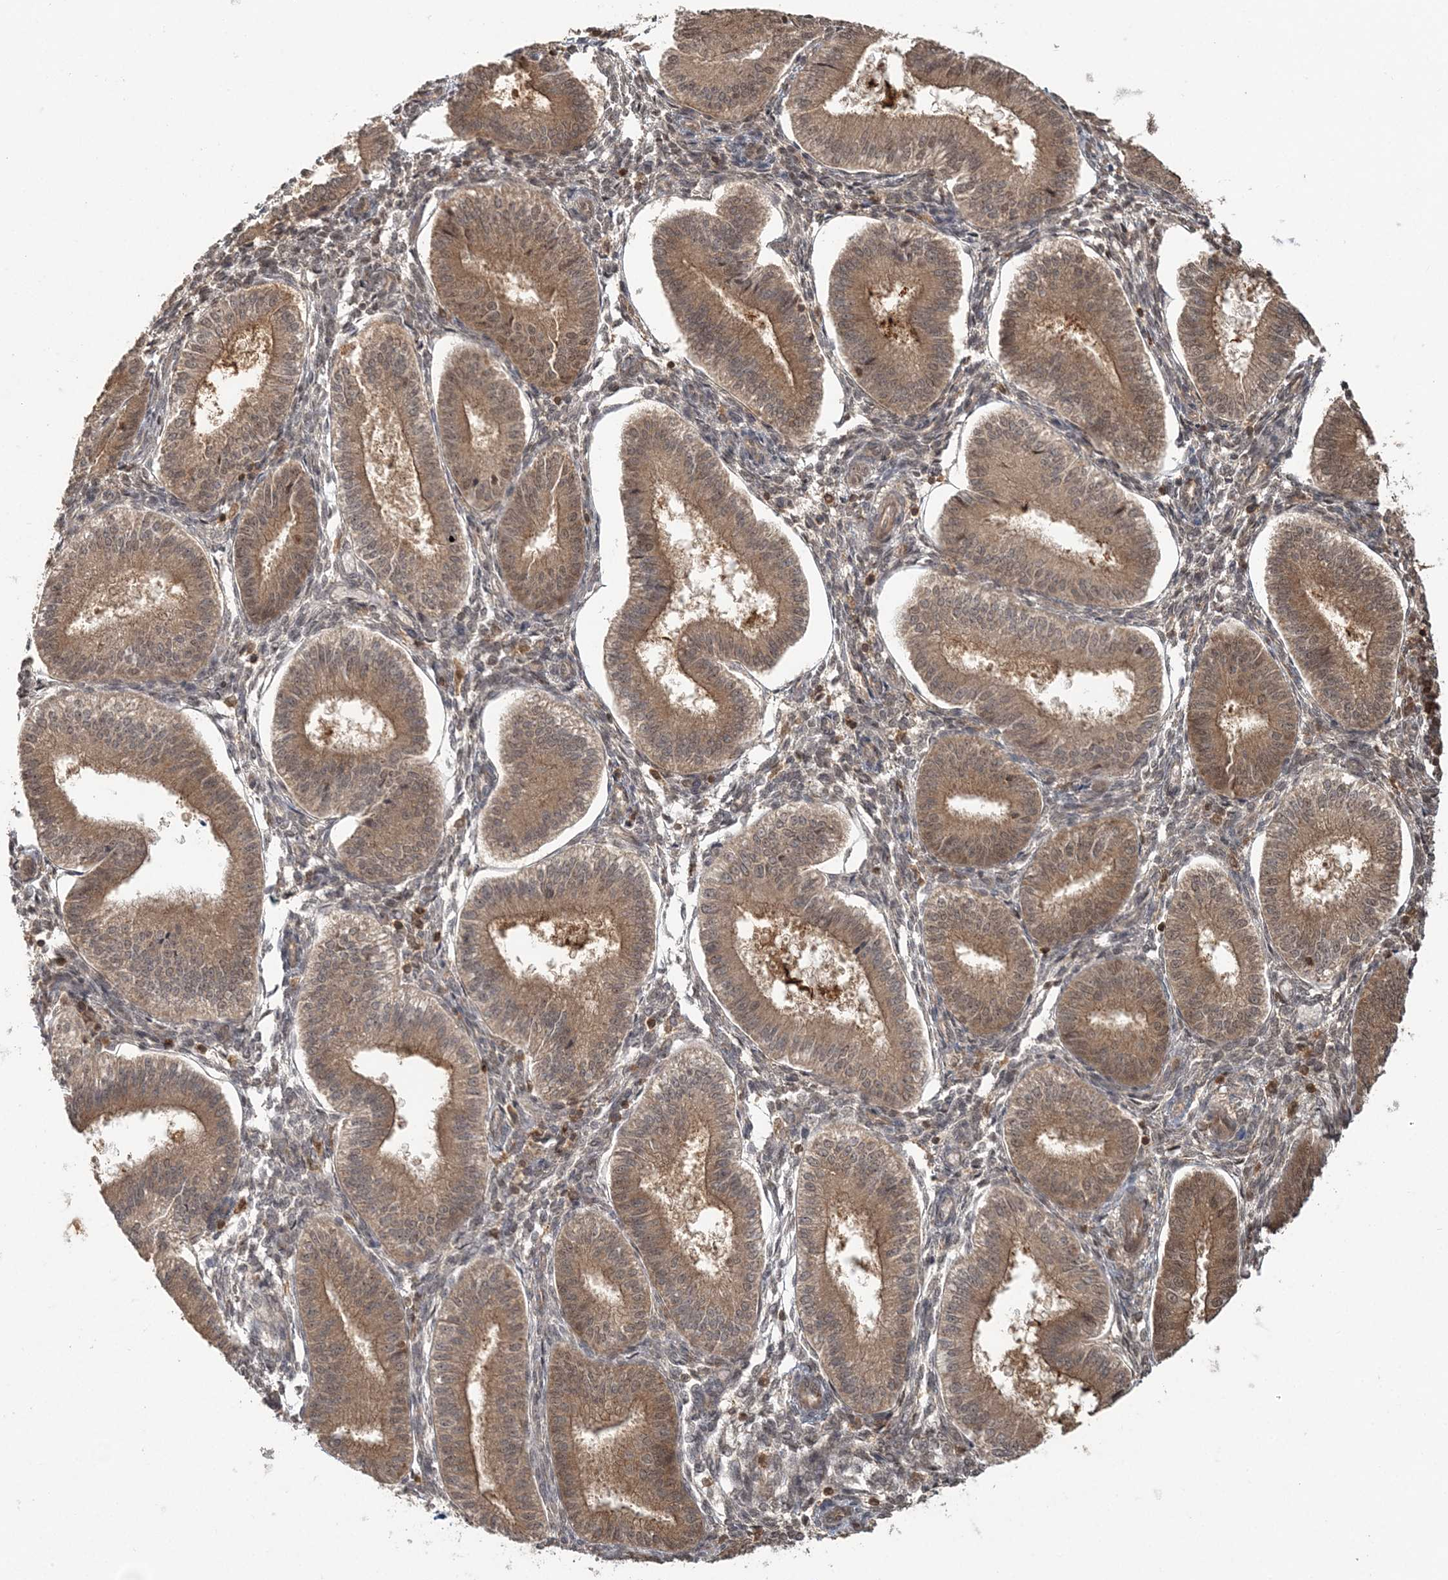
{"staining": {"intensity": "moderate", "quantity": "<25%", "location": "cytoplasmic/membranous"}, "tissue": "endometrium", "cell_type": "Cells in endometrial stroma", "image_type": "normal", "snomed": [{"axis": "morphology", "description": "Normal tissue, NOS"}, {"axis": "topography", "description": "Endometrium"}], "caption": "High-power microscopy captured an IHC histopathology image of normal endometrium, revealing moderate cytoplasmic/membranous expression in about <25% of cells in endometrial stroma. Using DAB (brown) and hematoxylin (blue) stains, captured at high magnification using brightfield microscopy.", "gene": "CAB39", "patient": {"sex": "female", "age": 39}}